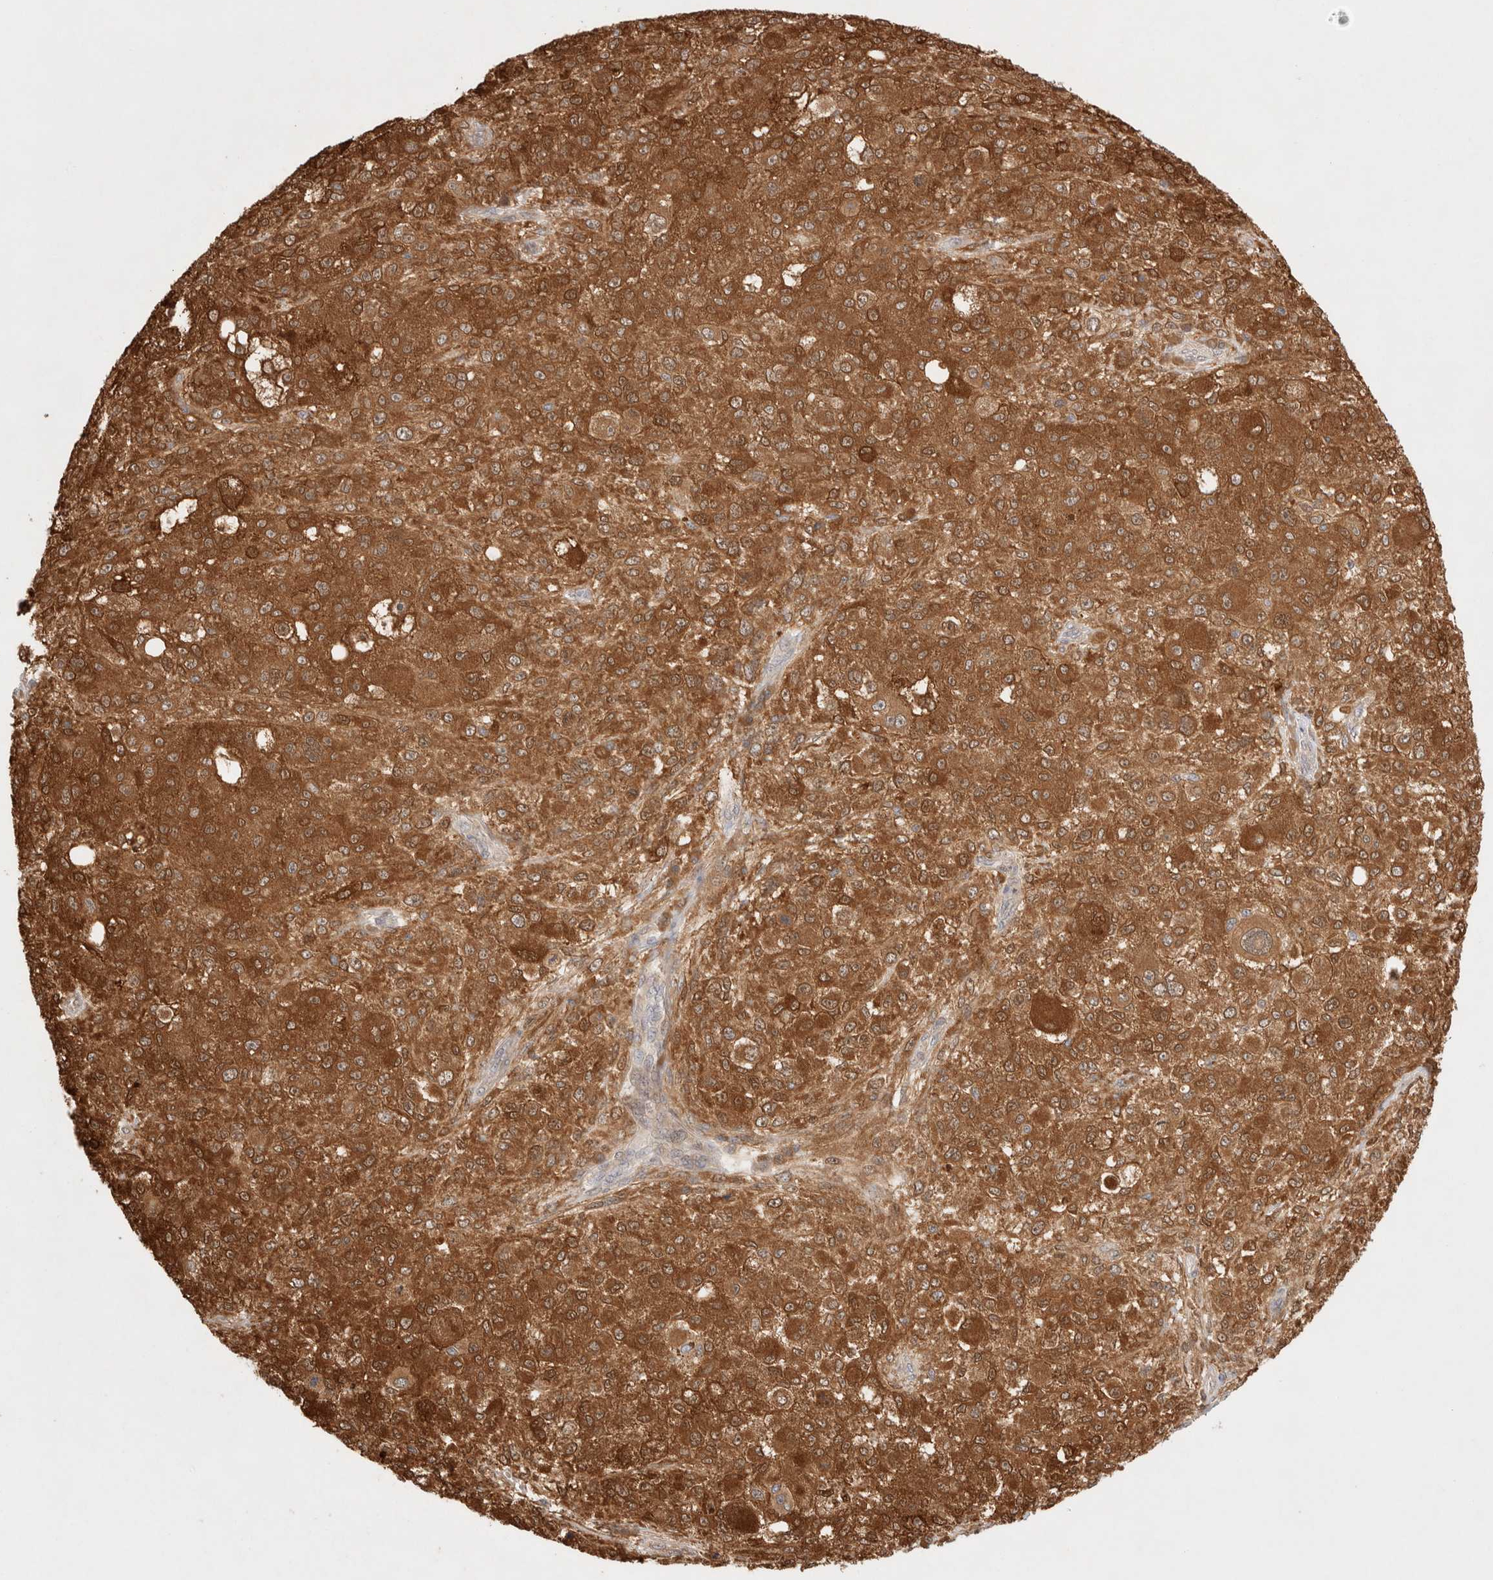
{"staining": {"intensity": "moderate", "quantity": ">75%", "location": "cytoplasmic/membranous"}, "tissue": "melanoma", "cell_type": "Tumor cells", "image_type": "cancer", "snomed": [{"axis": "morphology", "description": "Necrosis, NOS"}, {"axis": "morphology", "description": "Malignant melanoma, NOS"}, {"axis": "topography", "description": "Skin"}], "caption": "Protein expression by immunohistochemistry exhibits moderate cytoplasmic/membranous positivity in approximately >75% of tumor cells in melanoma. (DAB IHC, brown staining for protein, blue staining for nuclei).", "gene": "STARD10", "patient": {"sex": "female", "age": 87}}